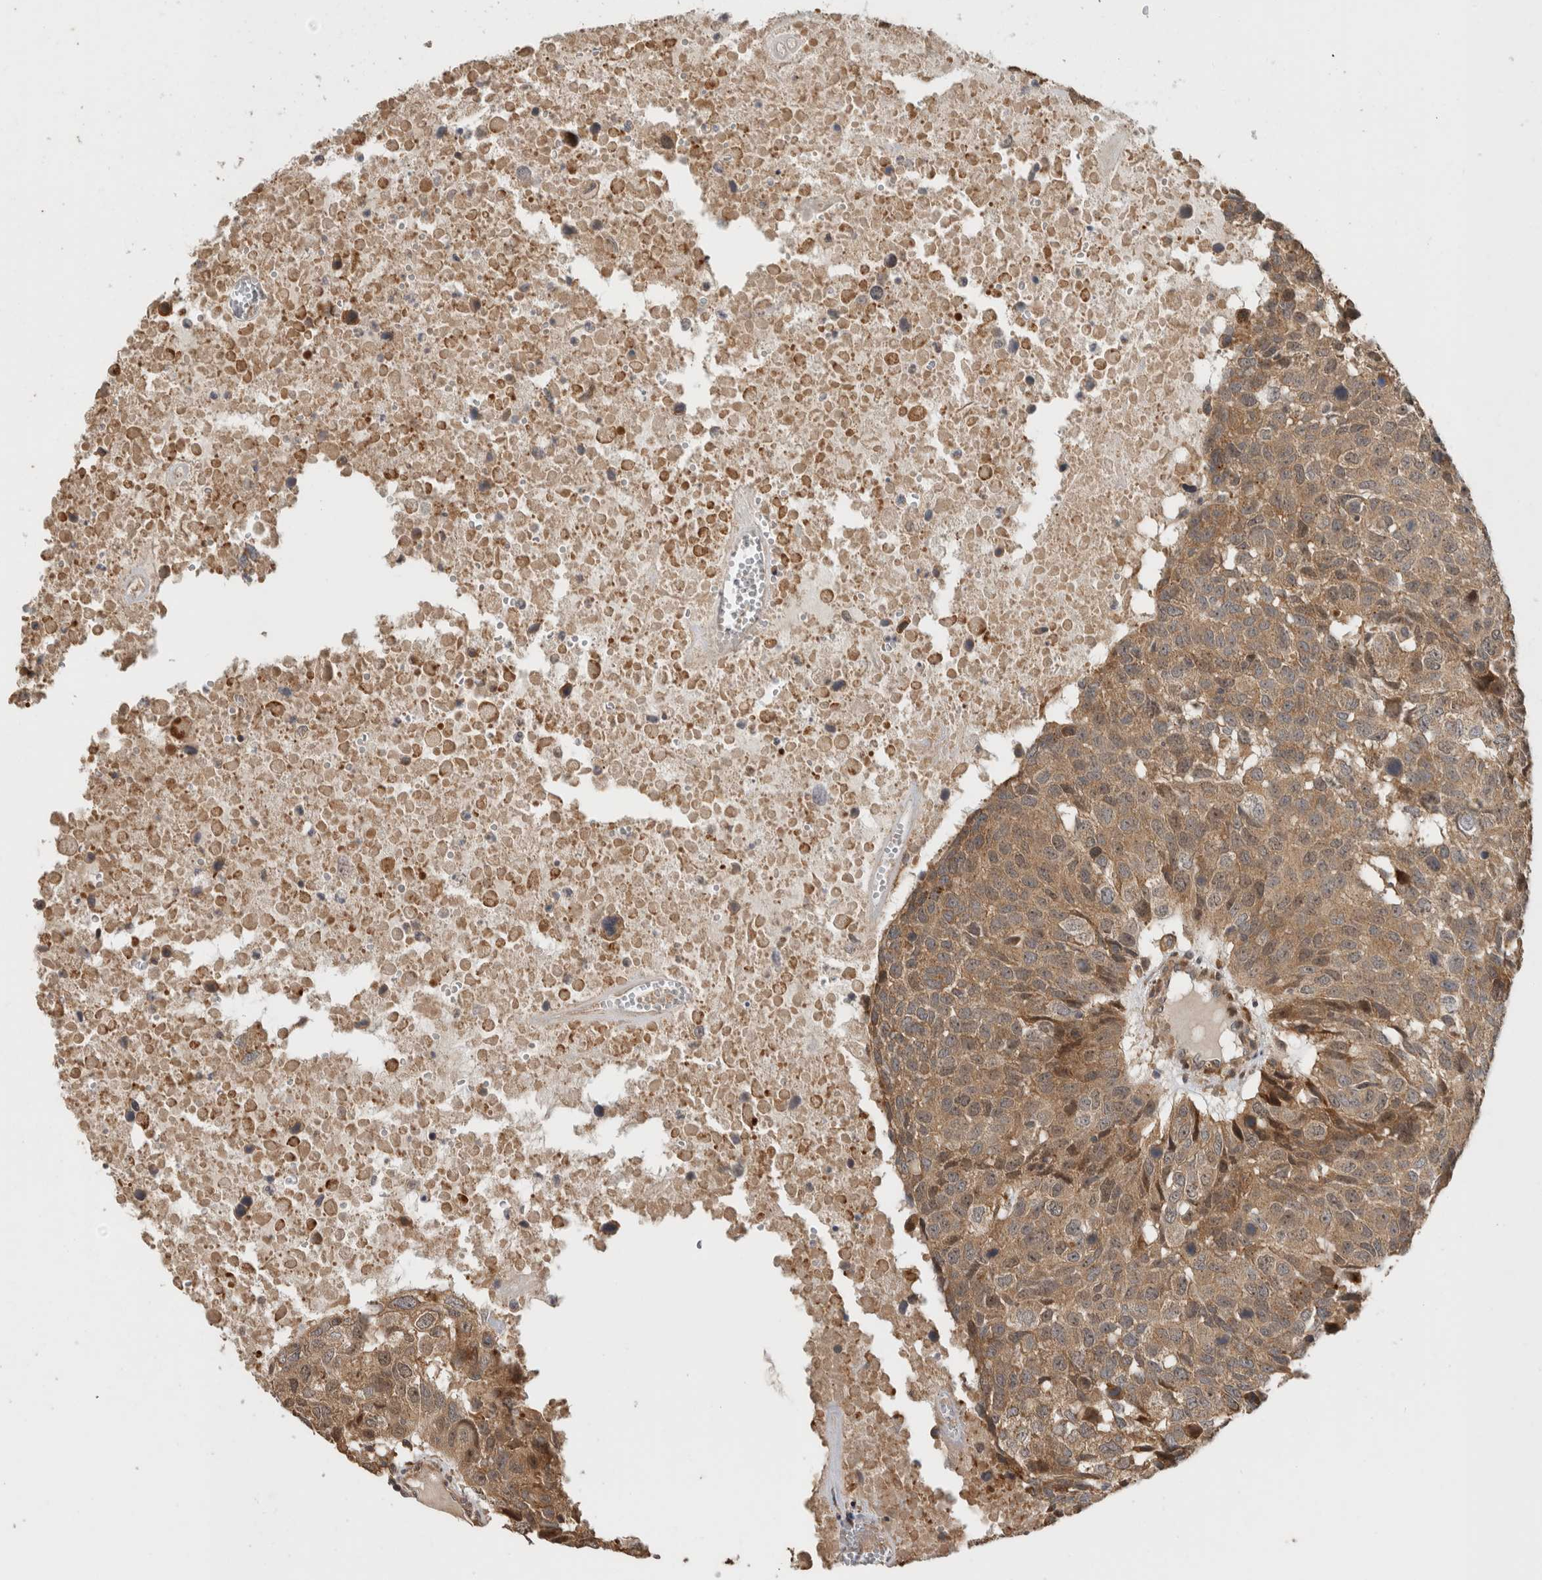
{"staining": {"intensity": "moderate", "quantity": ">75%", "location": "cytoplasmic/membranous"}, "tissue": "head and neck cancer", "cell_type": "Tumor cells", "image_type": "cancer", "snomed": [{"axis": "morphology", "description": "Squamous cell carcinoma, NOS"}, {"axis": "topography", "description": "Head-Neck"}], "caption": "Head and neck squamous cell carcinoma stained for a protein demonstrates moderate cytoplasmic/membranous positivity in tumor cells.", "gene": "PCDHB15", "patient": {"sex": "male", "age": 66}}